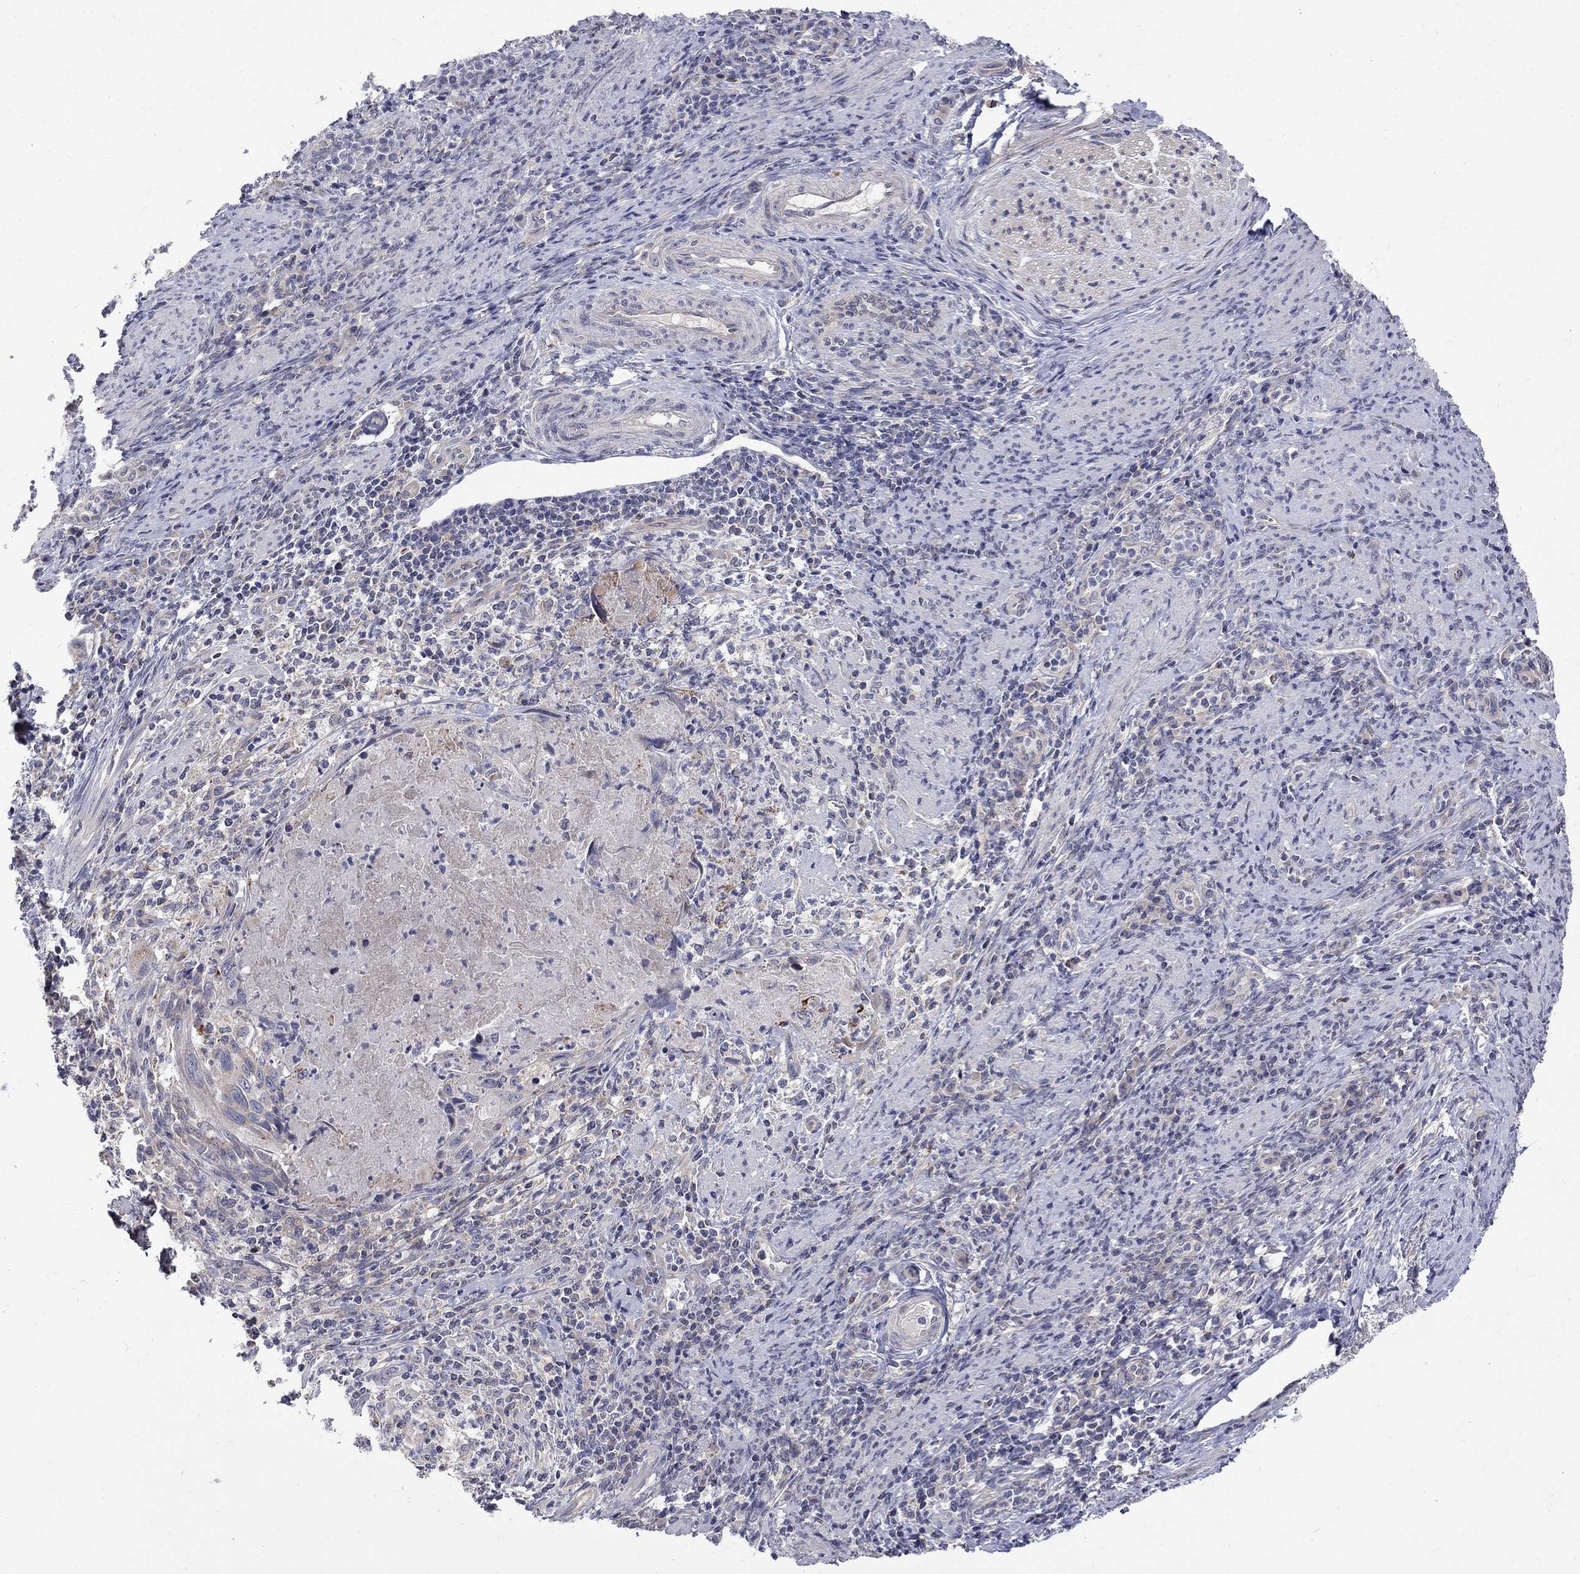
{"staining": {"intensity": "negative", "quantity": "none", "location": "none"}, "tissue": "cervical cancer", "cell_type": "Tumor cells", "image_type": "cancer", "snomed": [{"axis": "morphology", "description": "Squamous cell carcinoma, NOS"}, {"axis": "topography", "description": "Cervix"}], "caption": "High magnification brightfield microscopy of cervical cancer stained with DAB (brown) and counterstained with hematoxylin (blue): tumor cells show no significant staining. (DAB (3,3'-diaminobenzidine) immunohistochemistry (IHC), high magnification).", "gene": "SH2B1", "patient": {"sex": "female", "age": 26}}